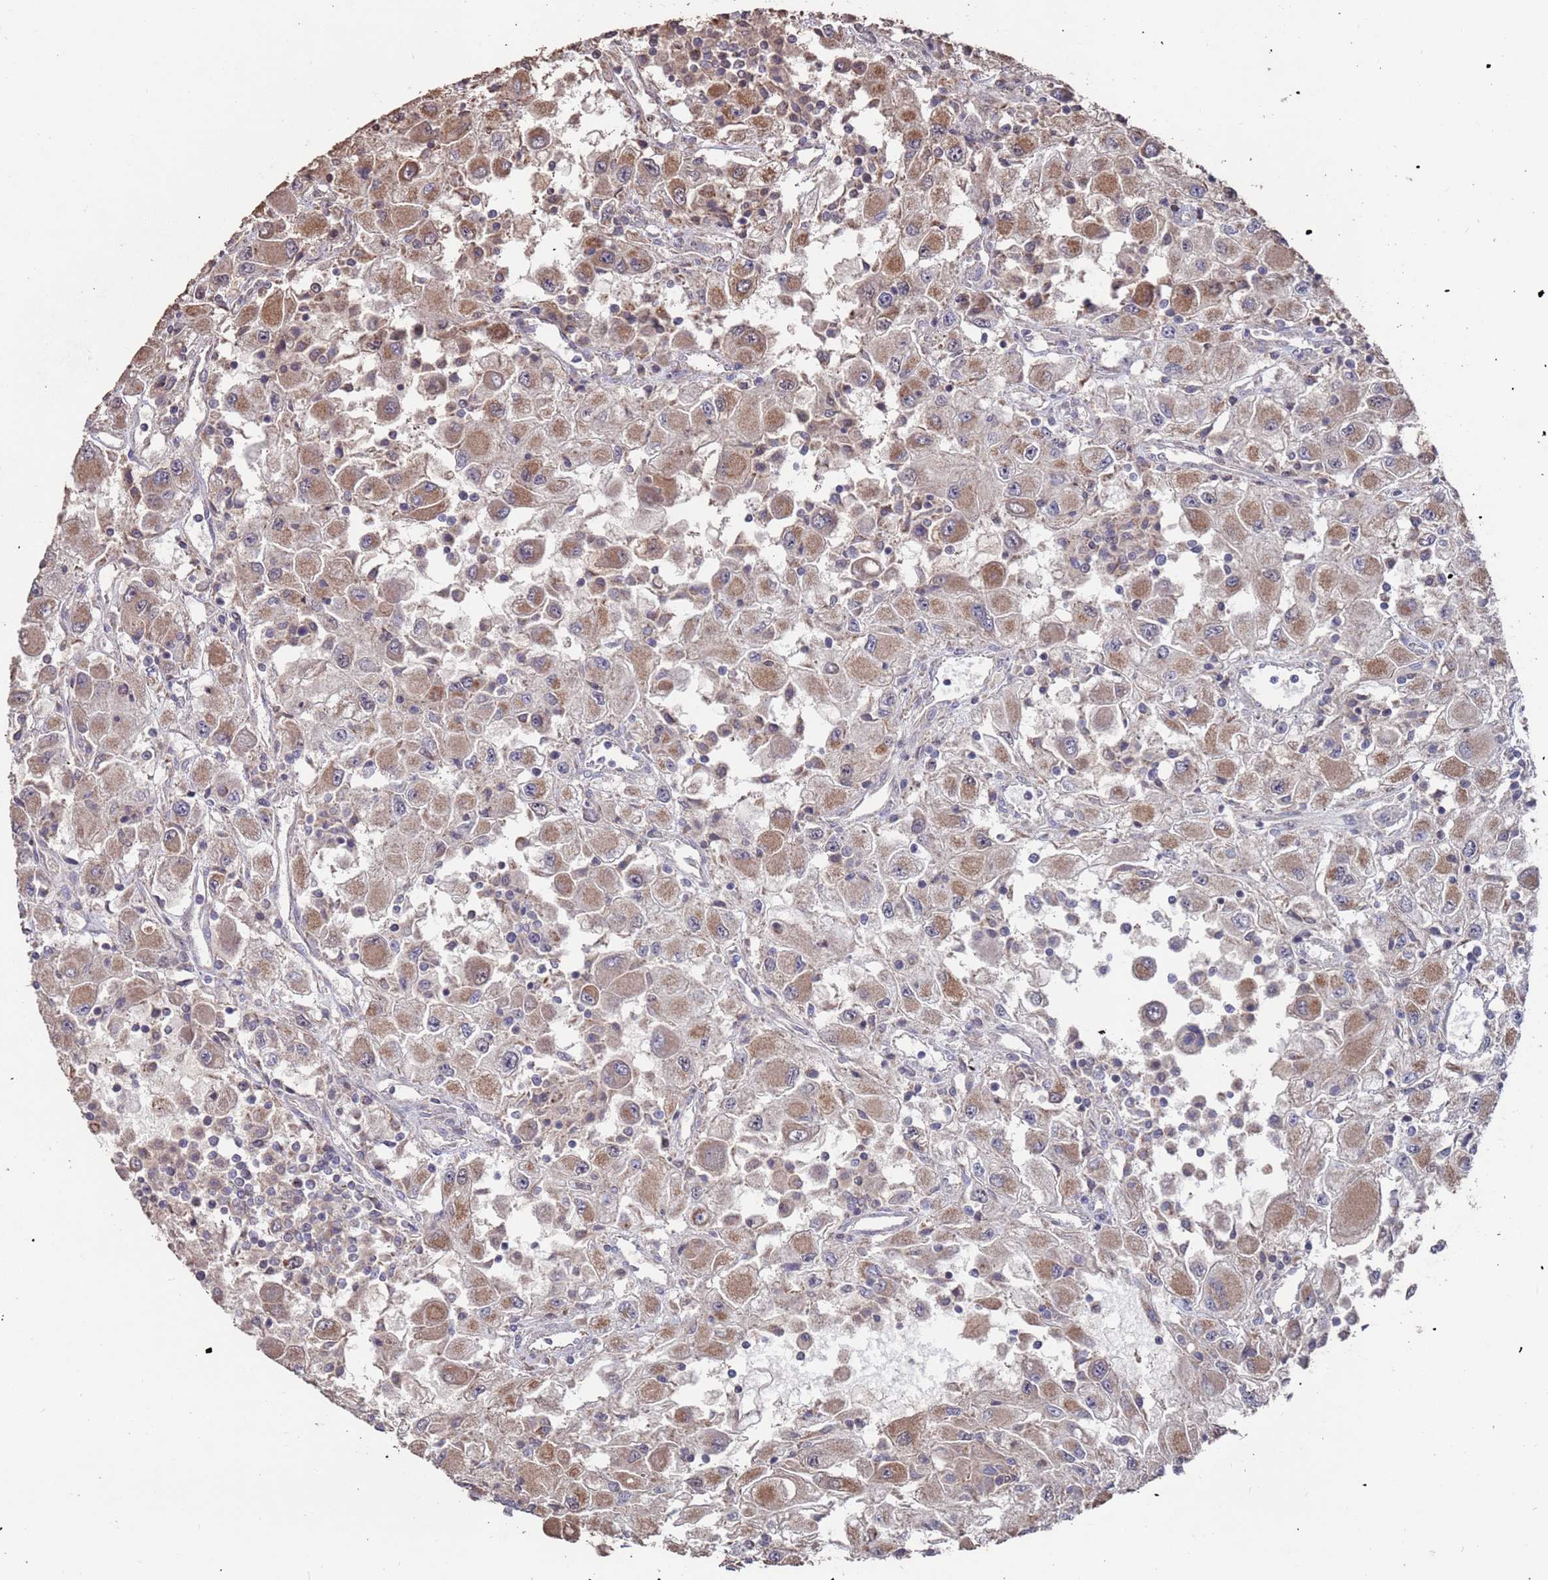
{"staining": {"intensity": "moderate", "quantity": ">75%", "location": "cytoplasmic/membranous"}, "tissue": "renal cancer", "cell_type": "Tumor cells", "image_type": "cancer", "snomed": [{"axis": "morphology", "description": "Adenocarcinoma, NOS"}, {"axis": "topography", "description": "Kidney"}], "caption": "Tumor cells reveal moderate cytoplasmic/membranous expression in approximately >75% of cells in renal cancer.", "gene": "PRR7", "patient": {"sex": "female", "age": 67}}